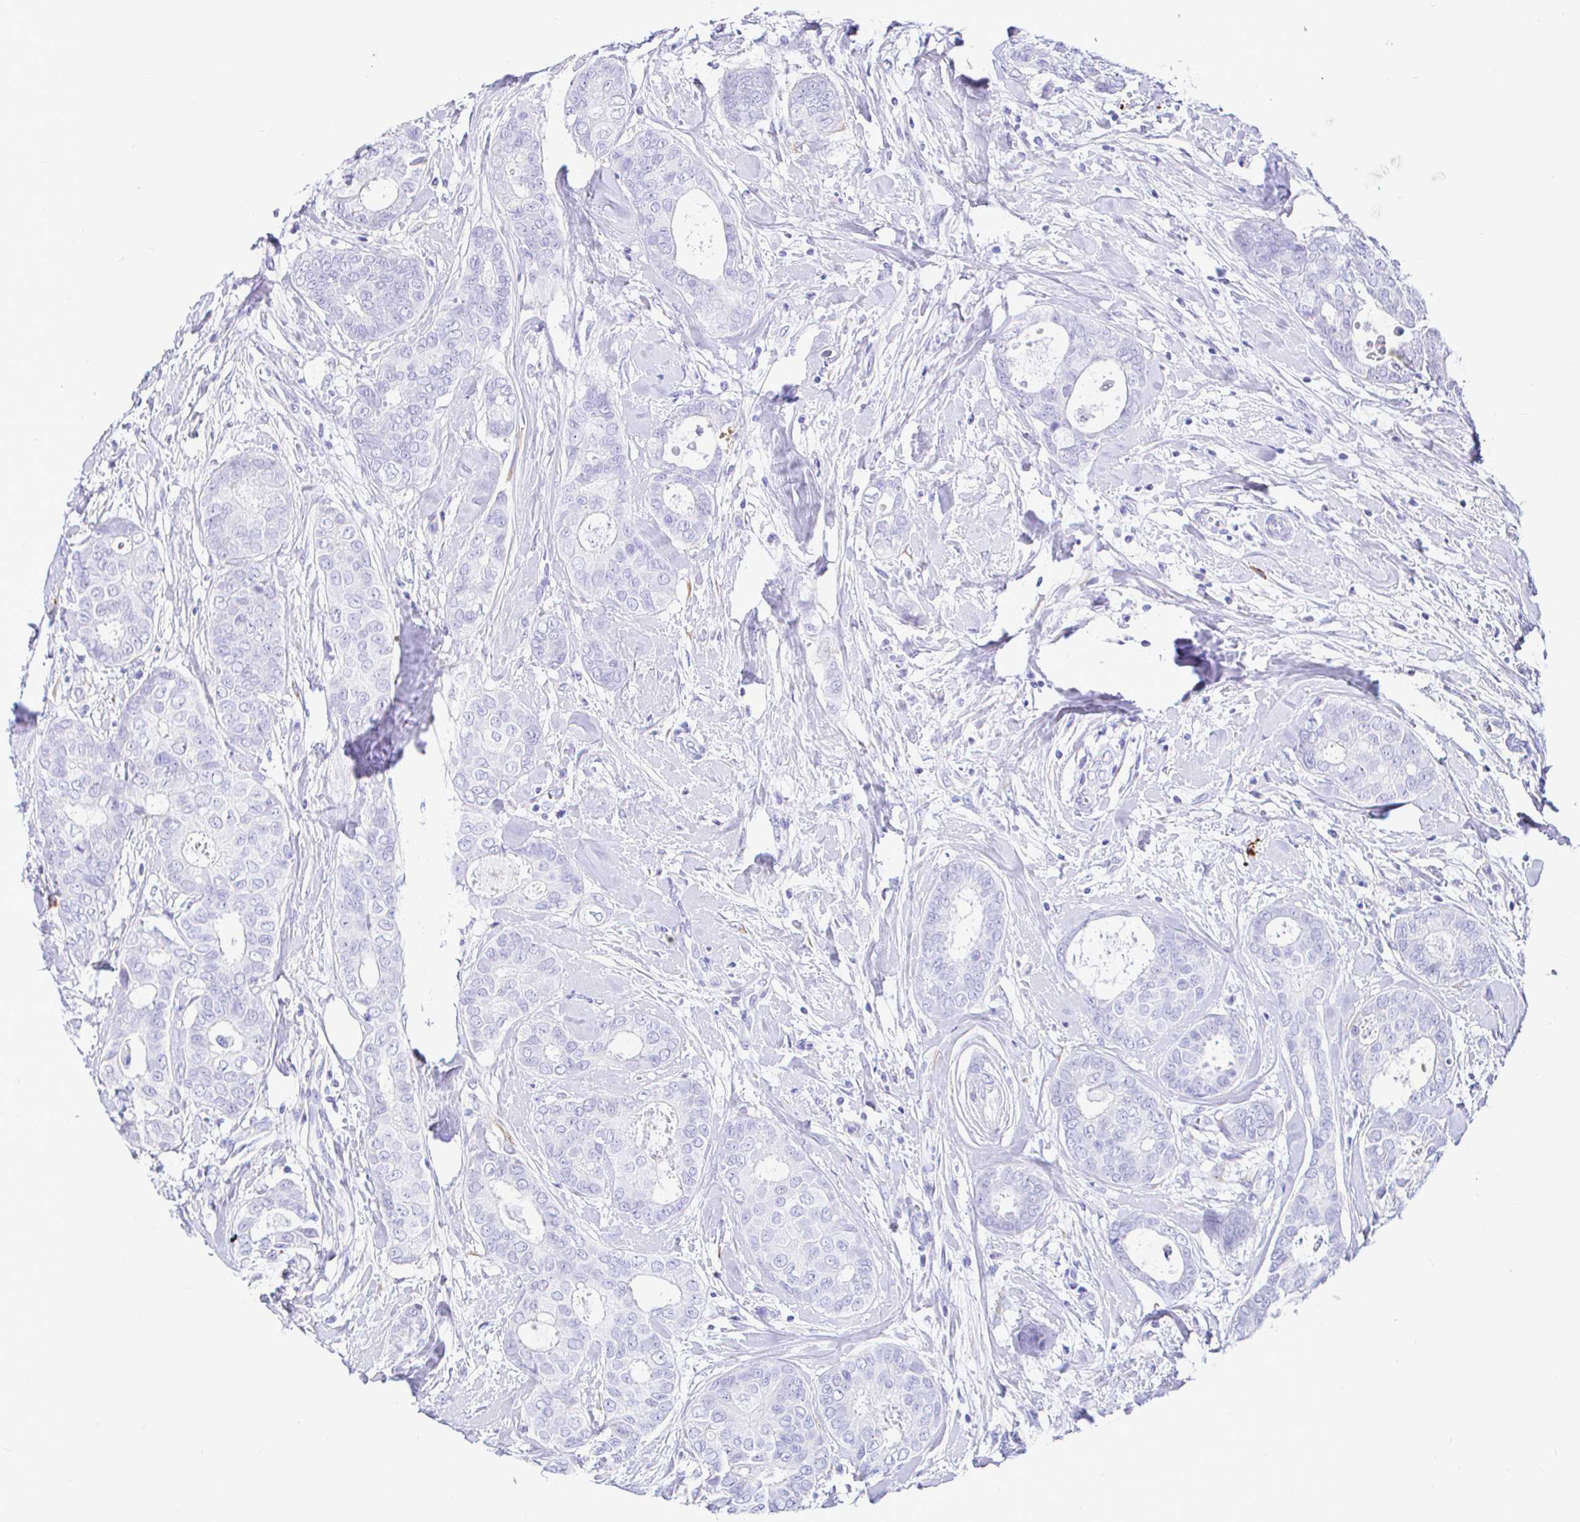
{"staining": {"intensity": "negative", "quantity": "none", "location": "none"}, "tissue": "breast cancer", "cell_type": "Tumor cells", "image_type": "cancer", "snomed": [{"axis": "morphology", "description": "Duct carcinoma"}, {"axis": "topography", "description": "Breast"}], "caption": "A micrograph of breast invasive ductal carcinoma stained for a protein shows no brown staining in tumor cells.", "gene": "CCDC62", "patient": {"sex": "female", "age": 45}}